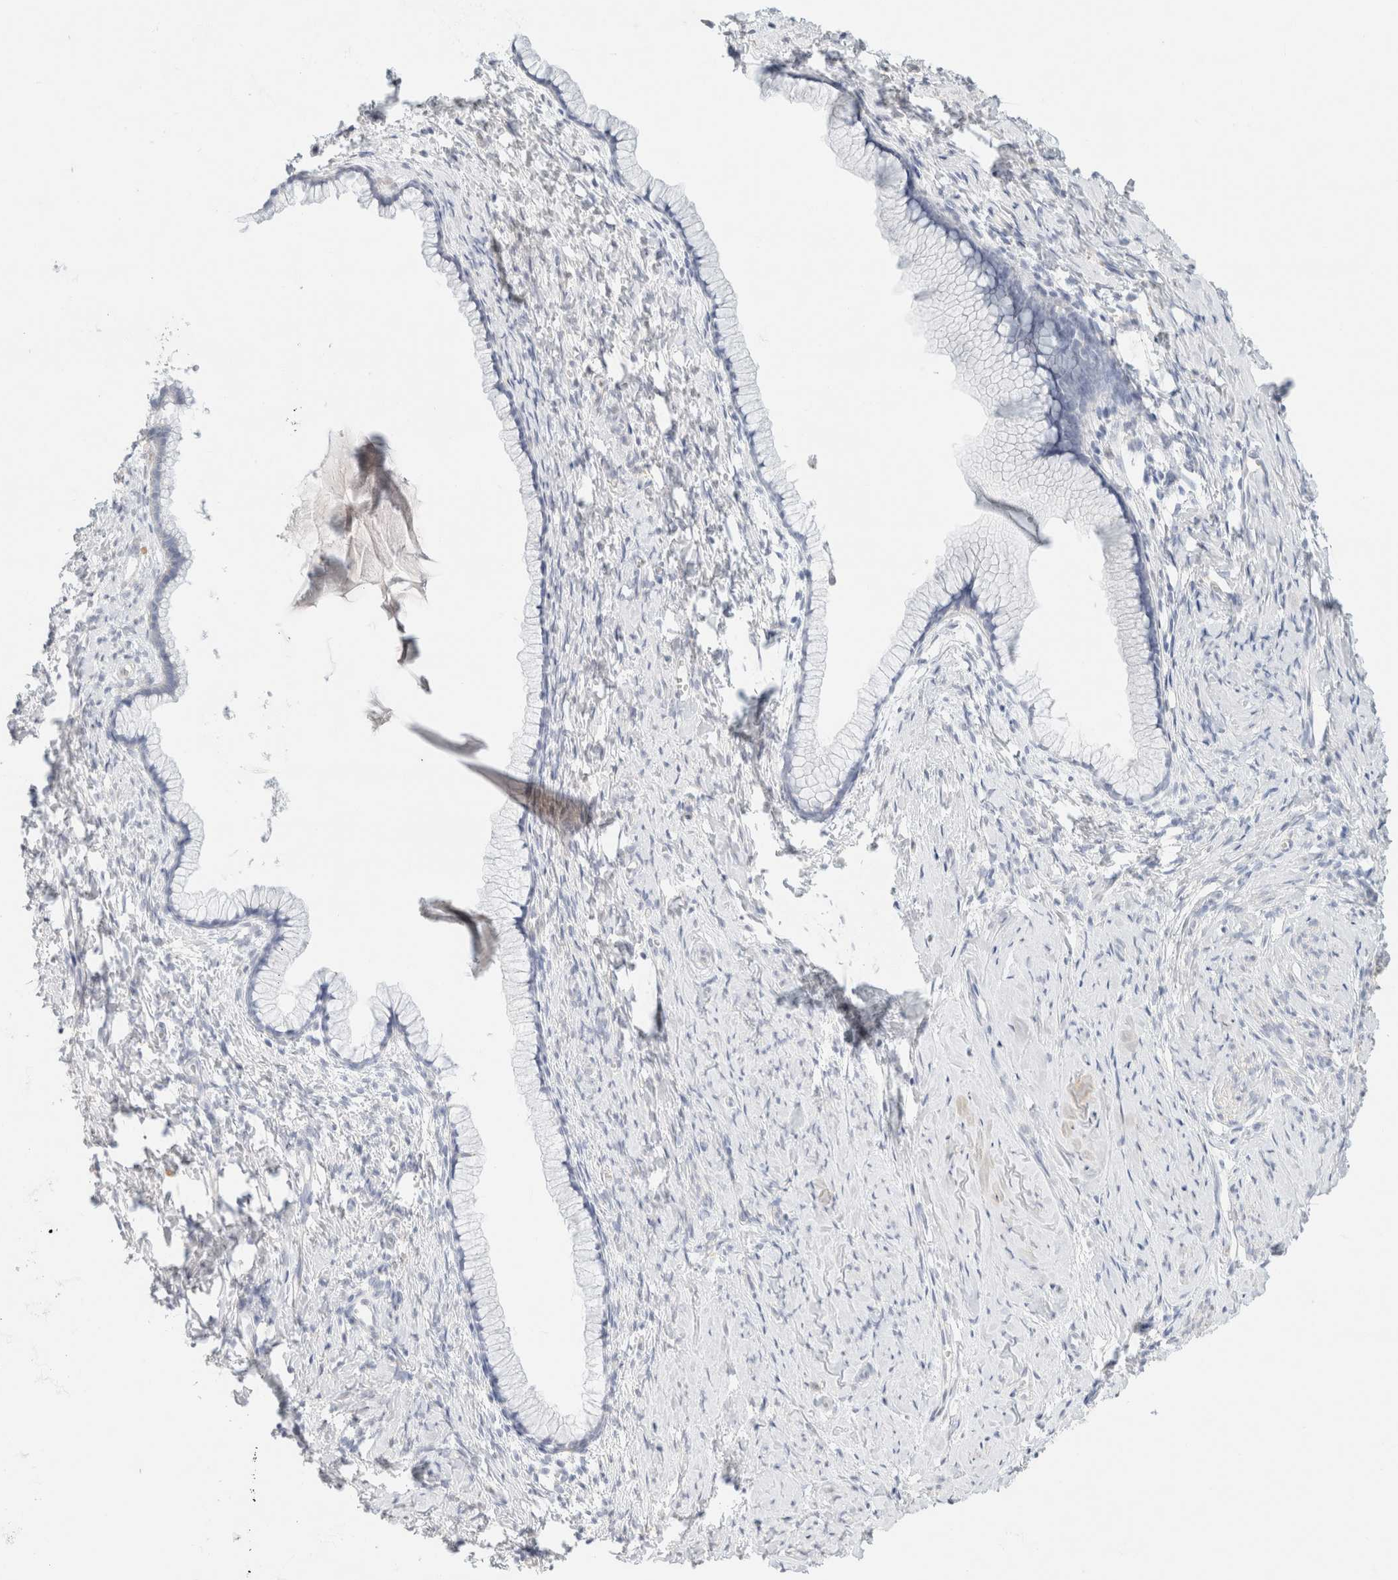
{"staining": {"intensity": "negative", "quantity": "none", "location": "none"}, "tissue": "cervix", "cell_type": "Glandular cells", "image_type": "normal", "snomed": [{"axis": "morphology", "description": "Normal tissue, NOS"}, {"axis": "topography", "description": "Cervix"}], "caption": "Protein analysis of unremarkable cervix exhibits no significant staining in glandular cells. The staining is performed using DAB (3,3'-diaminobenzidine) brown chromogen with nuclei counter-stained in using hematoxylin.", "gene": "CA12", "patient": {"sex": "female", "age": 75}}